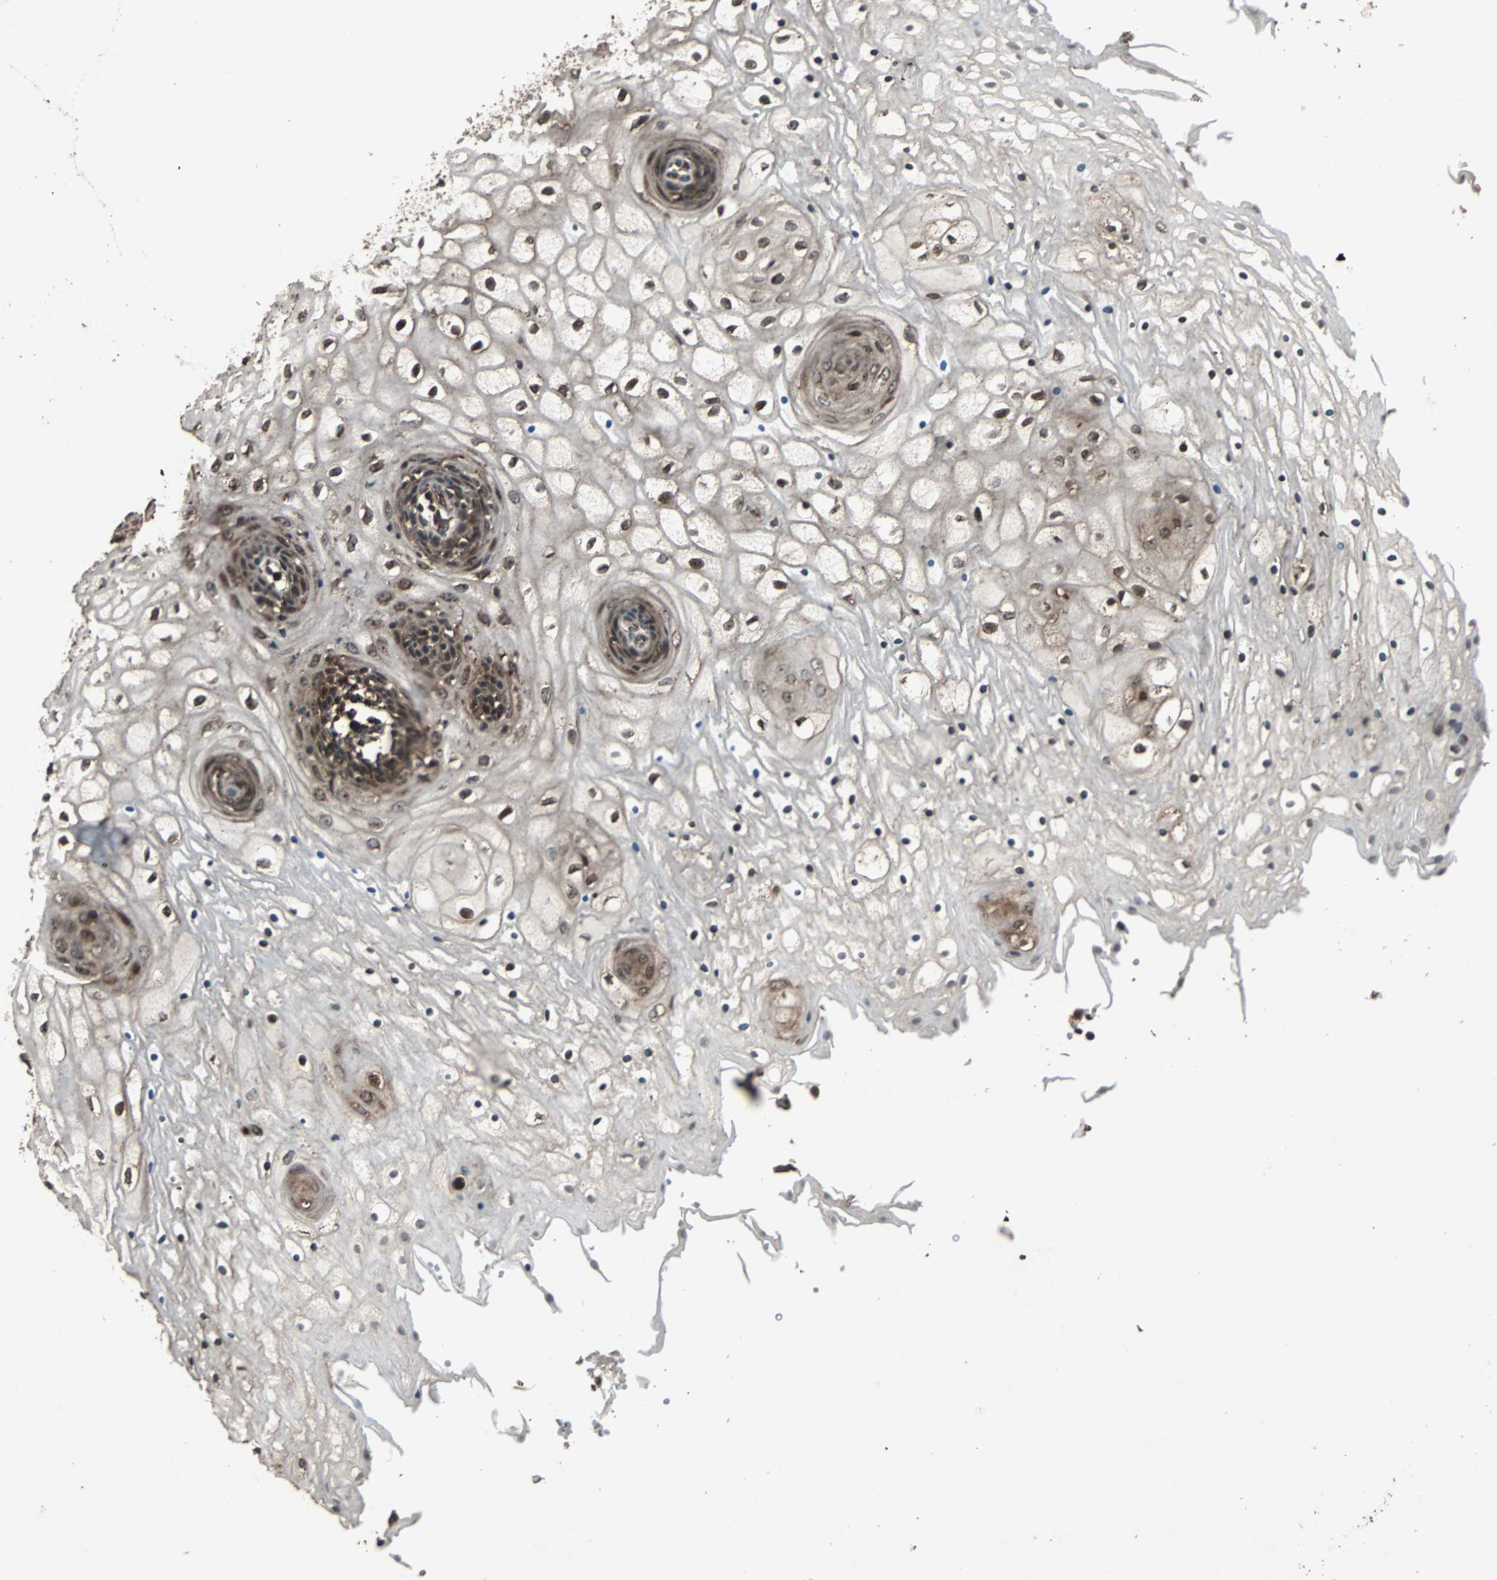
{"staining": {"intensity": "strong", "quantity": ">75%", "location": "cytoplasmic/membranous,nuclear"}, "tissue": "vagina", "cell_type": "Squamous epithelial cells", "image_type": "normal", "snomed": [{"axis": "morphology", "description": "Normal tissue, NOS"}, {"axis": "topography", "description": "Vagina"}], "caption": "Brown immunohistochemical staining in unremarkable human vagina exhibits strong cytoplasmic/membranous,nuclear positivity in approximately >75% of squamous epithelial cells.", "gene": "LAMTOR5", "patient": {"sex": "female", "age": 34}}